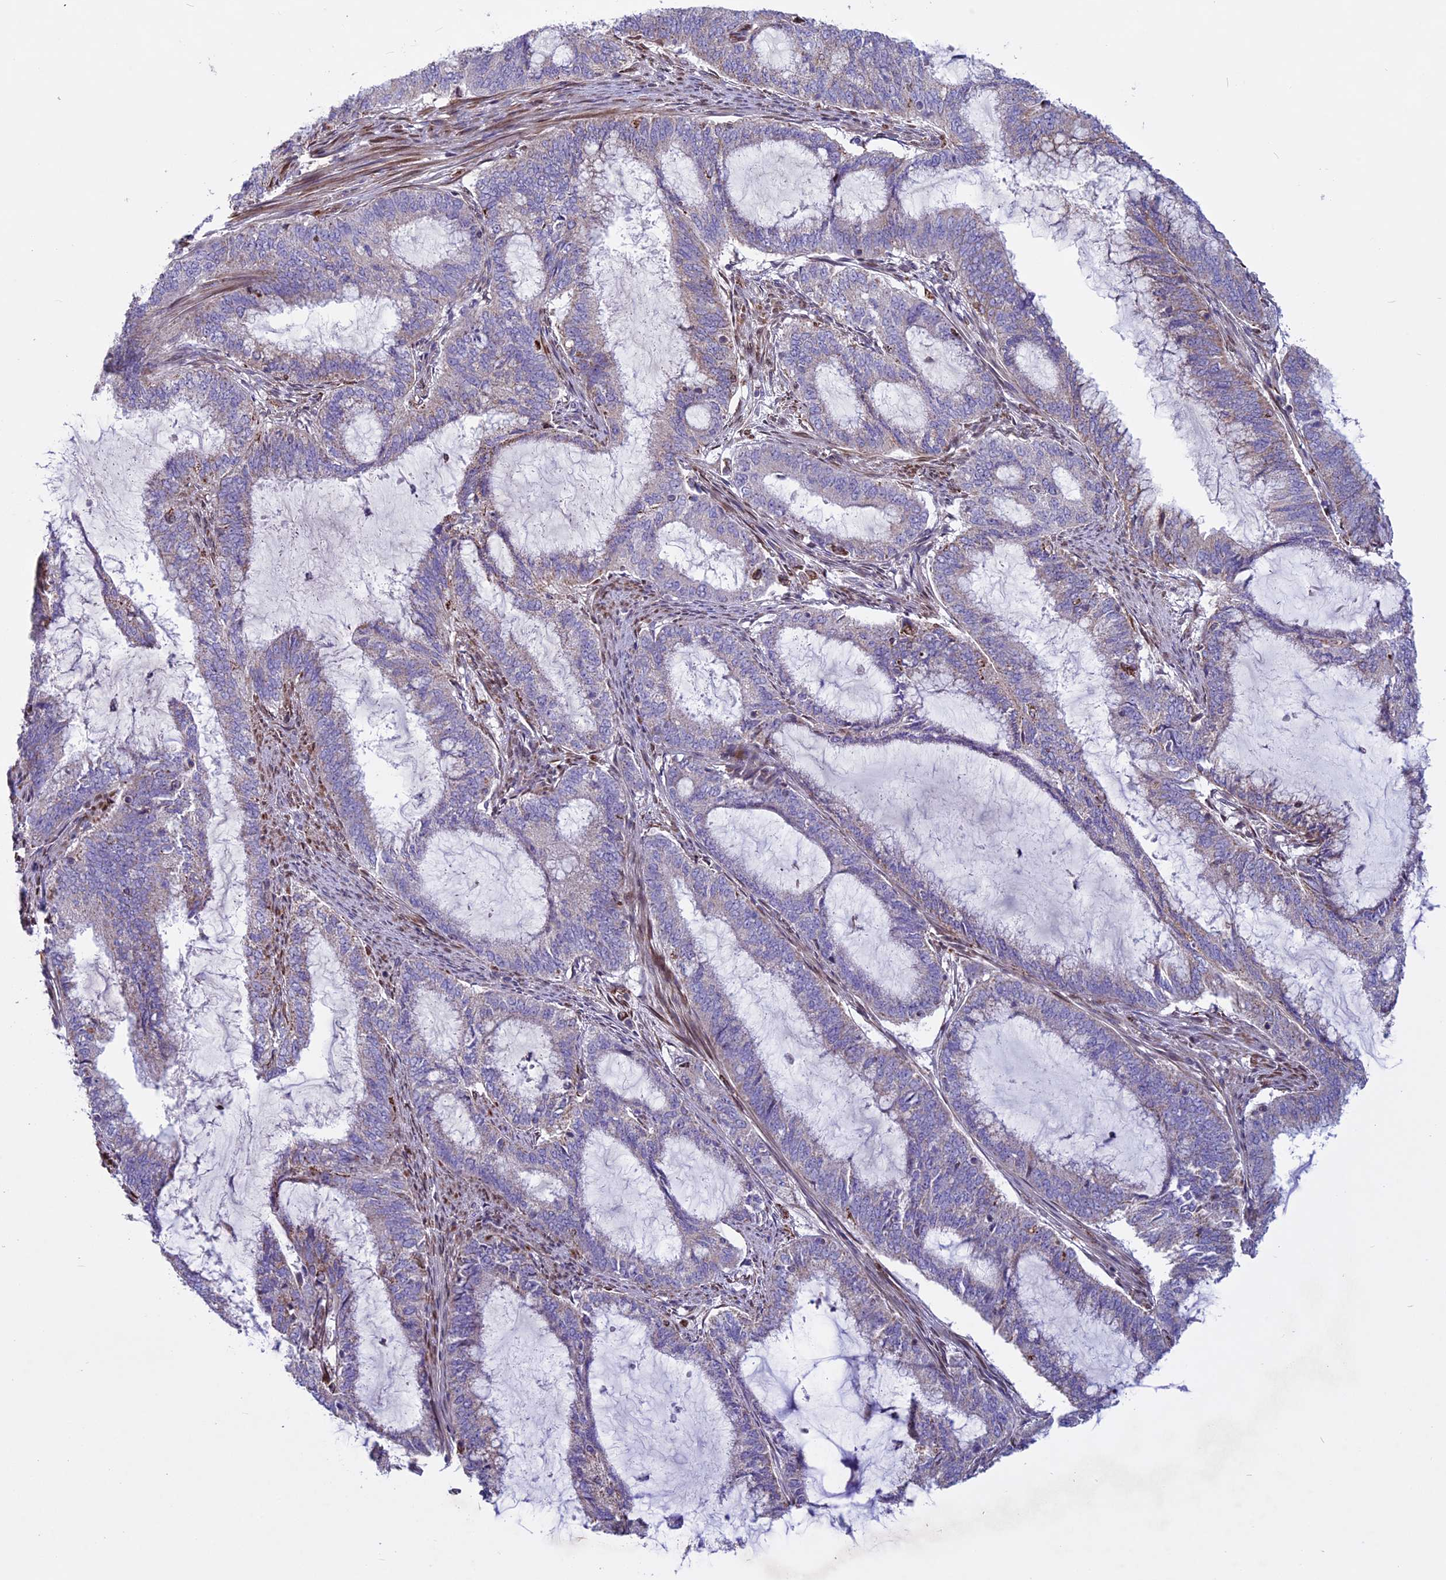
{"staining": {"intensity": "moderate", "quantity": "25%-75%", "location": "cytoplasmic/membranous"}, "tissue": "endometrial cancer", "cell_type": "Tumor cells", "image_type": "cancer", "snomed": [{"axis": "morphology", "description": "Adenocarcinoma, NOS"}, {"axis": "topography", "description": "Endometrium"}], "caption": "Adenocarcinoma (endometrial) stained with a protein marker exhibits moderate staining in tumor cells.", "gene": "MIEF2", "patient": {"sex": "female", "age": 51}}